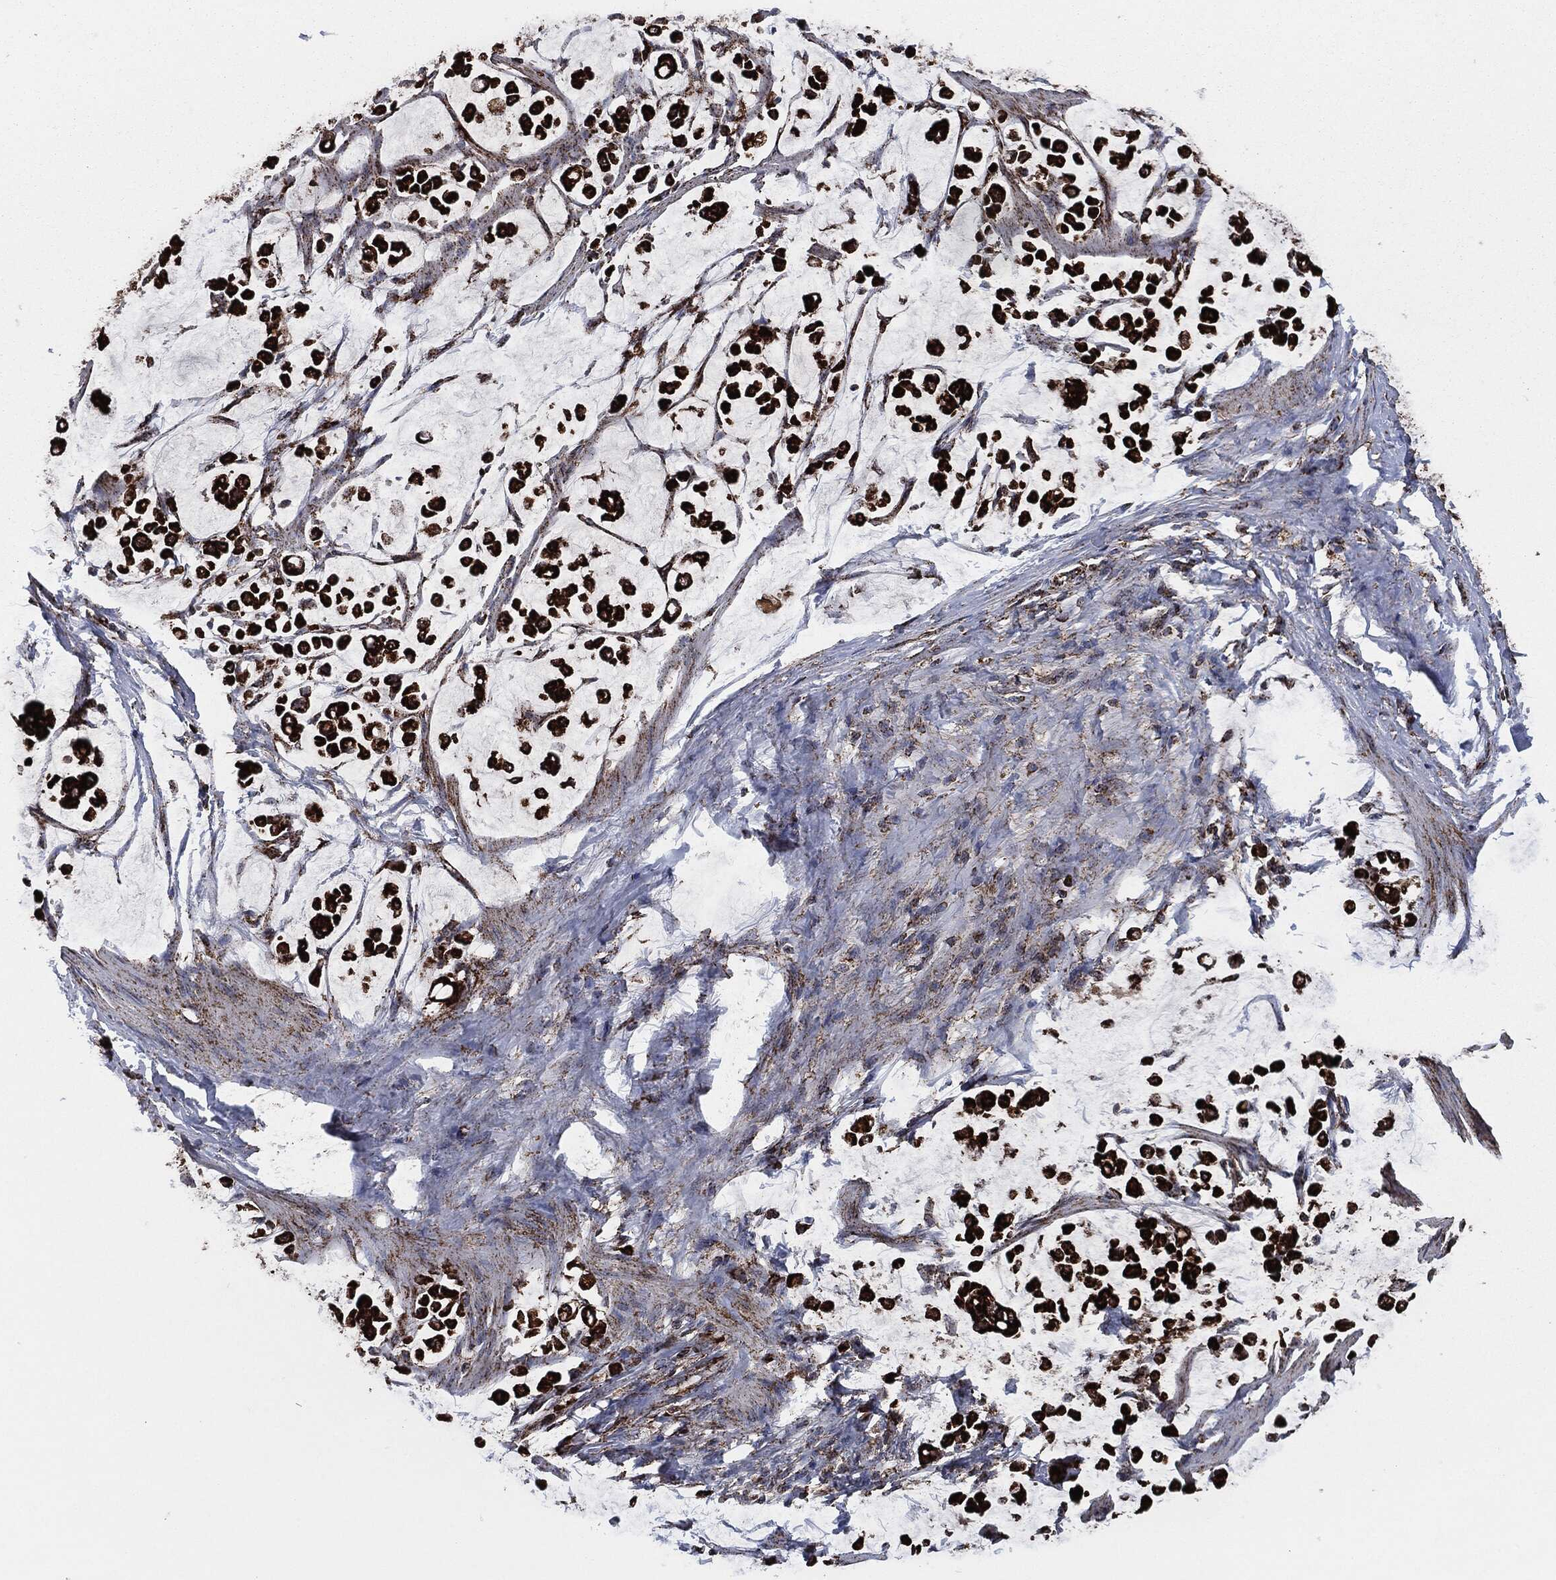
{"staining": {"intensity": "strong", "quantity": ">75%", "location": "cytoplasmic/membranous"}, "tissue": "stomach cancer", "cell_type": "Tumor cells", "image_type": "cancer", "snomed": [{"axis": "morphology", "description": "Adenocarcinoma, NOS"}, {"axis": "topography", "description": "Stomach"}], "caption": "Protein expression analysis of human stomach adenocarcinoma reveals strong cytoplasmic/membranous positivity in about >75% of tumor cells.", "gene": "FH", "patient": {"sex": "male", "age": 82}}